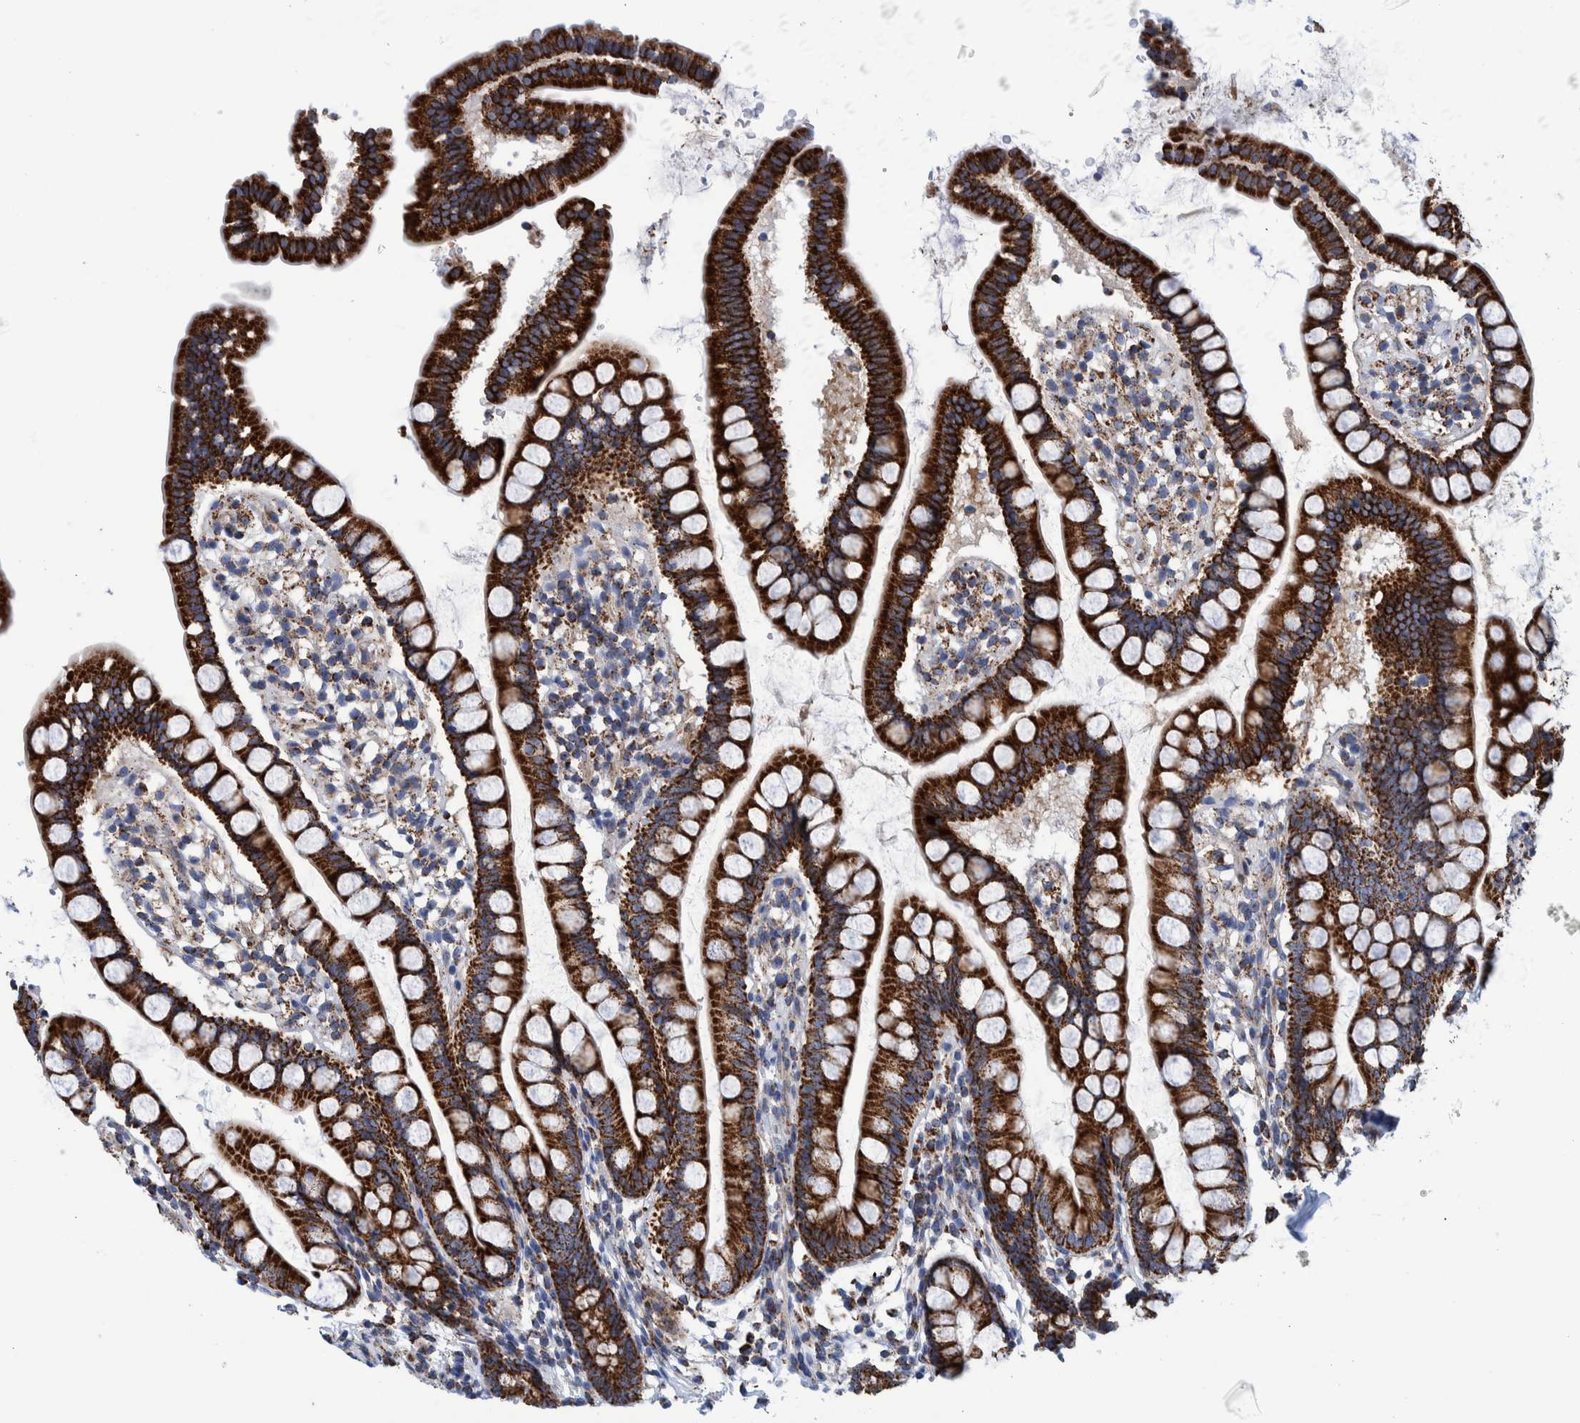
{"staining": {"intensity": "strong", "quantity": ">75%", "location": "cytoplasmic/membranous"}, "tissue": "small intestine", "cell_type": "Glandular cells", "image_type": "normal", "snomed": [{"axis": "morphology", "description": "Normal tissue, NOS"}, {"axis": "topography", "description": "Small intestine"}], "caption": "A high-resolution photomicrograph shows immunohistochemistry staining of unremarkable small intestine, which reveals strong cytoplasmic/membranous staining in approximately >75% of glandular cells. (DAB IHC with brightfield microscopy, high magnification).", "gene": "BZW2", "patient": {"sex": "female", "age": 84}}